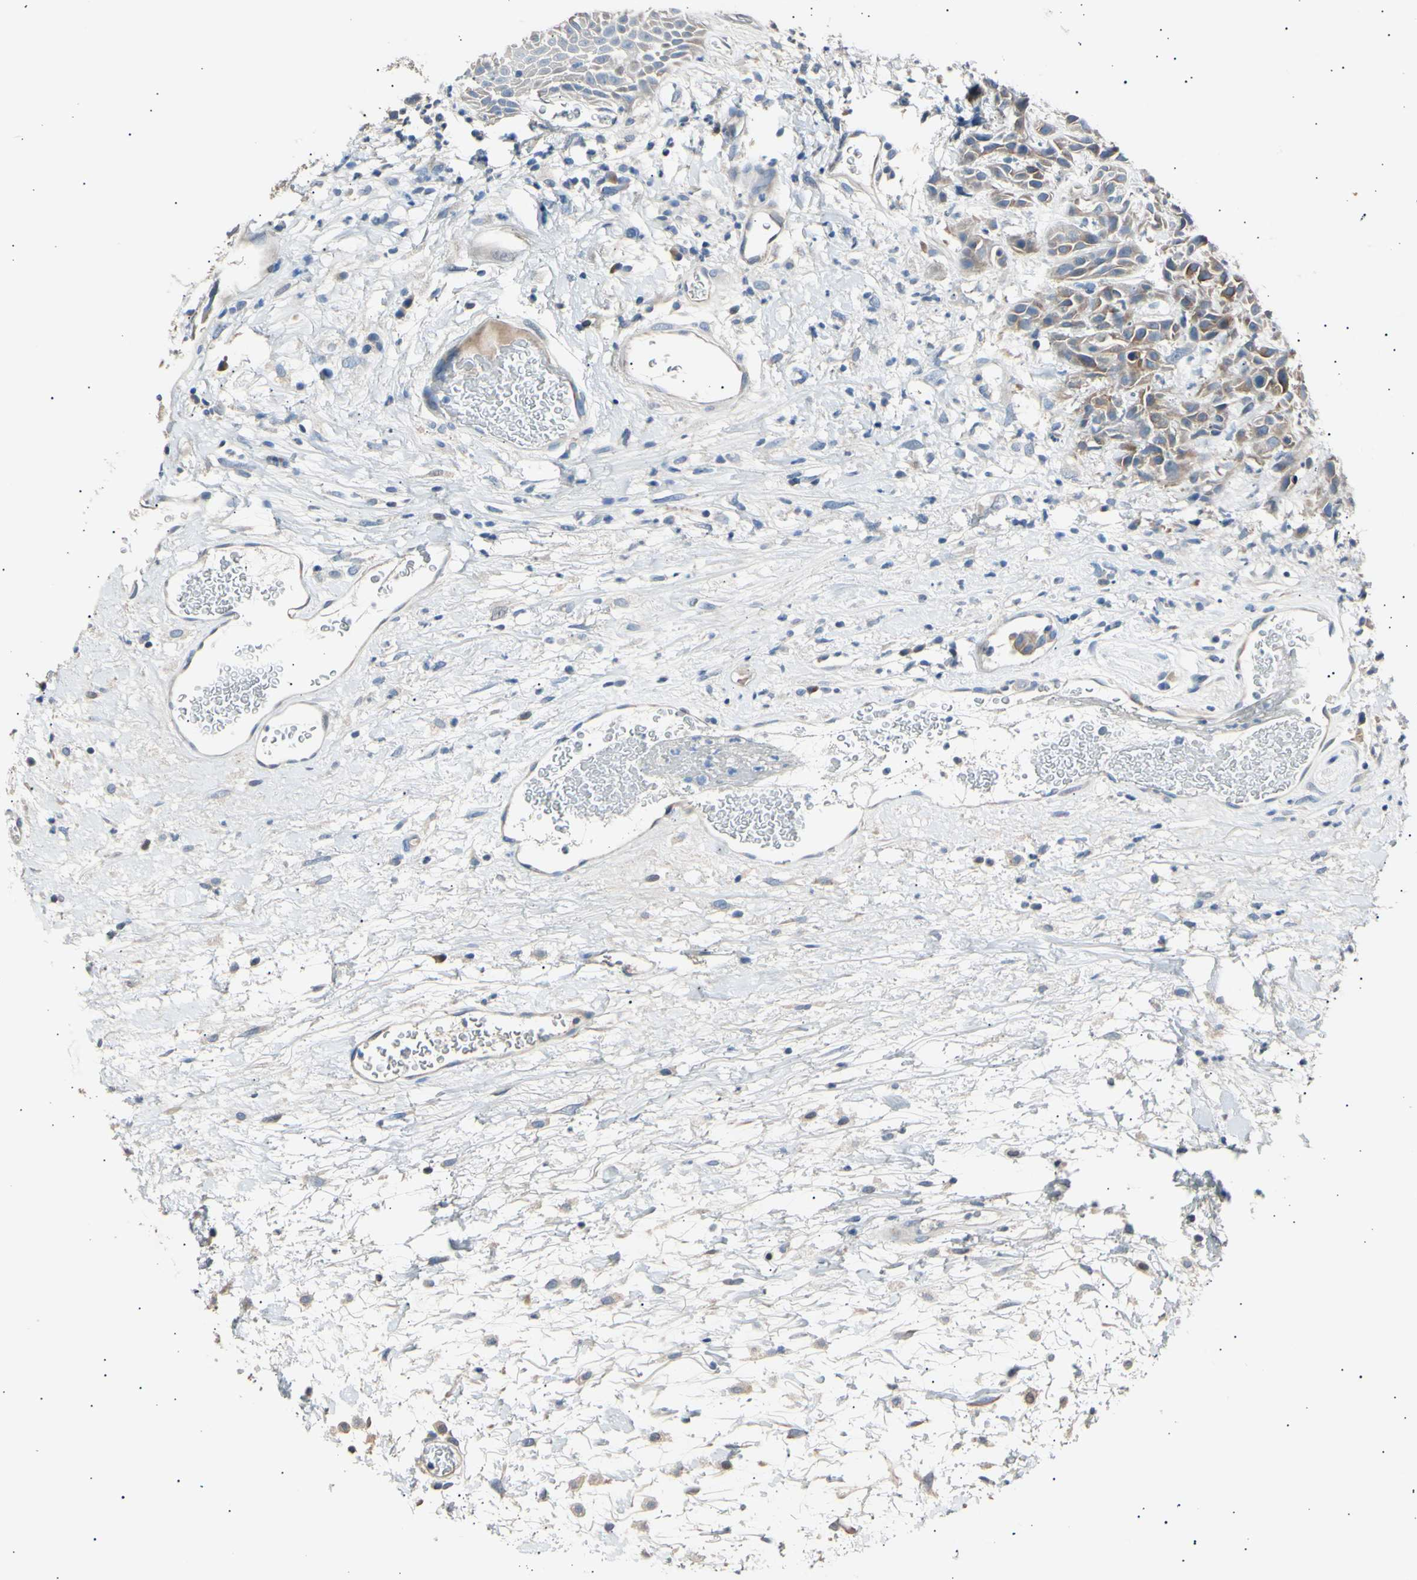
{"staining": {"intensity": "weak", "quantity": ">75%", "location": "cytoplasmic/membranous"}, "tissue": "head and neck cancer", "cell_type": "Tumor cells", "image_type": "cancer", "snomed": [{"axis": "morphology", "description": "Normal tissue, NOS"}, {"axis": "morphology", "description": "Squamous cell carcinoma, NOS"}, {"axis": "topography", "description": "Cartilage tissue"}, {"axis": "topography", "description": "Head-Neck"}], "caption": "Human head and neck cancer (squamous cell carcinoma) stained with a brown dye shows weak cytoplasmic/membranous positive staining in approximately >75% of tumor cells.", "gene": "LDLR", "patient": {"sex": "male", "age": 62}}